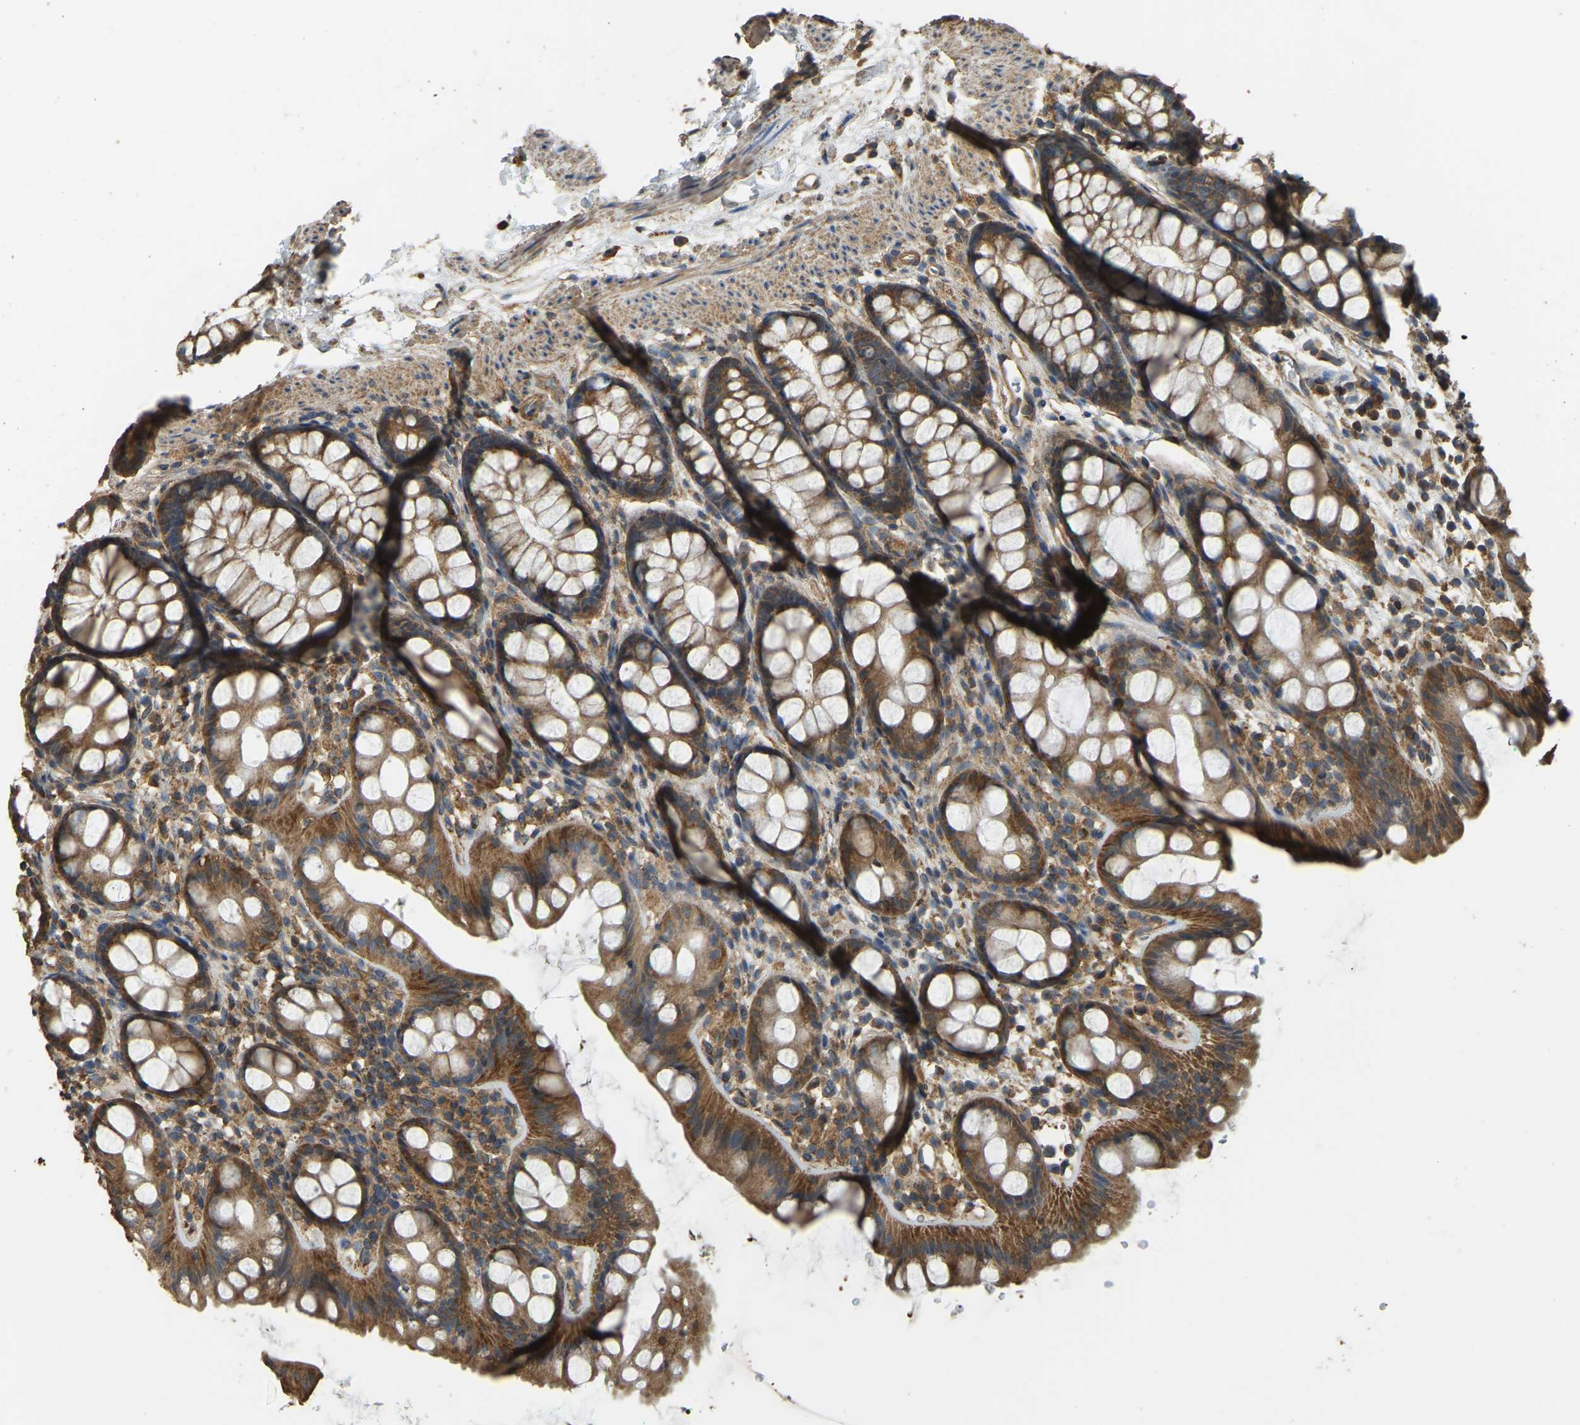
{"staining": {"intensity": "moderate", "quantity": ">75%", "location": "cytoplasmic/membranous"}, "tissue": "rectum", "cell_type": "Glandular cells", "image_type": "normal", "snomed": [{"axis": "morphology", "description": "Normal tissue, NOS"}, {"axis": "topography", "description": "Rectum"}], "caption": "Glandular cells exhibit moderate cytoplasmic/membranous staining in approximately >75% of cells in unremarkable rectum. (Stains: DAB (3,3'-diaminobenzidine) in brown, nuclei in blue, Microscopy: brightfield microscopy at high magnification).", "gene": "GNG2", "patient": {"sex": "female", "age": 65}}